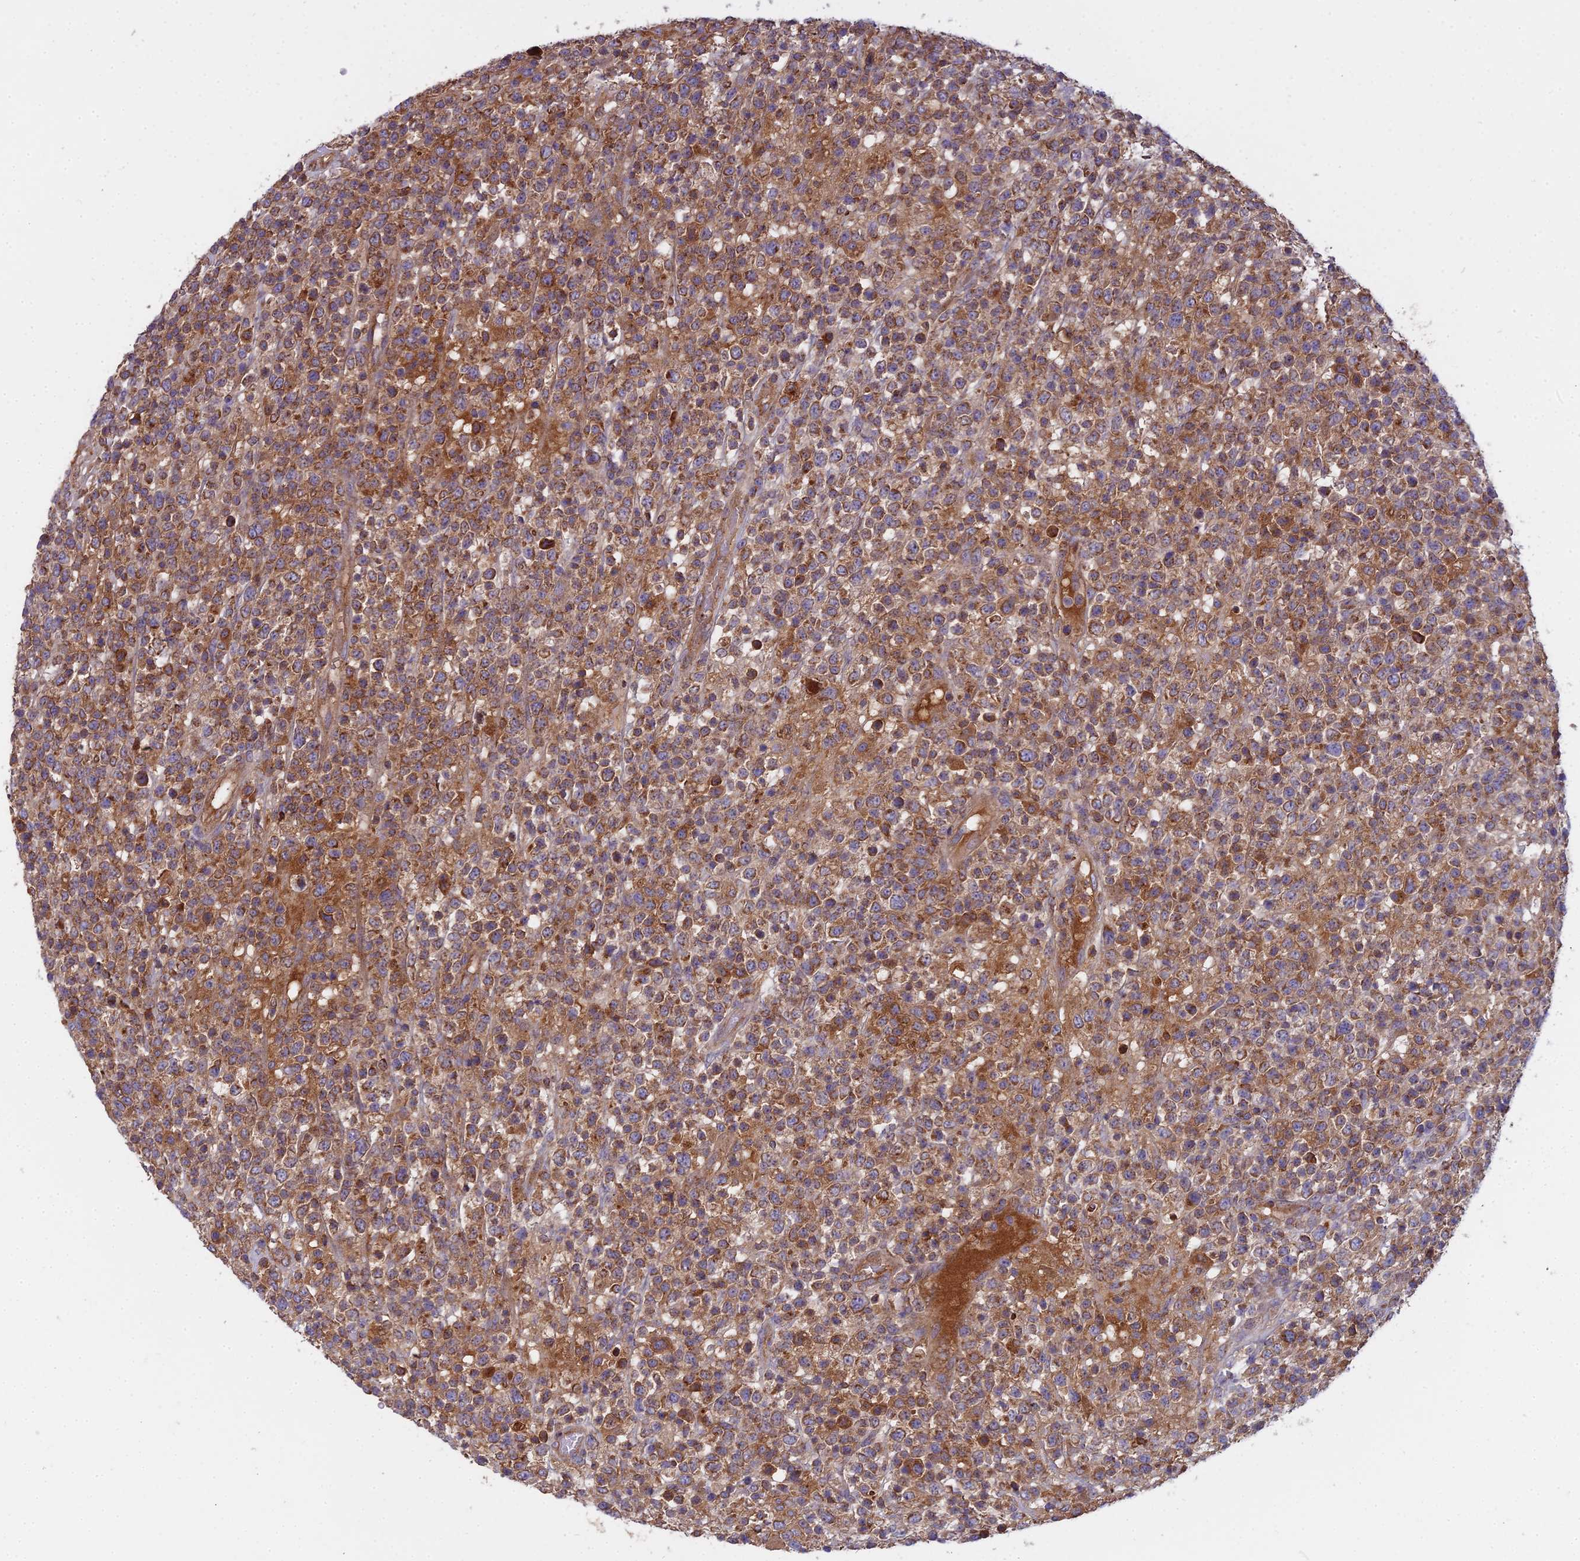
{"staining": {"intensity": "moderate", "quantity": "25%-75%", "location": "cytoplasmic/membranous"}, "tissue": "lymphoma", "cell_type": "Tumor cells", "image_type": "cancer", "snomed": [{"axis": "morphology", "description": "Malignant lymphoma, non-Hodgkin's type, High grade"}, {"axis": "topography", "description": "Colon"}], "caption": "Human high-grade malignant lymphoma, non-Hodgkin's type stained for a protein (brown) displays moderate cytoplasmic/membranous positive expression in about 25%-75% of tumor cells.", "gene": "CCDC167", "patient": {"sex": "female", "age": 53}}